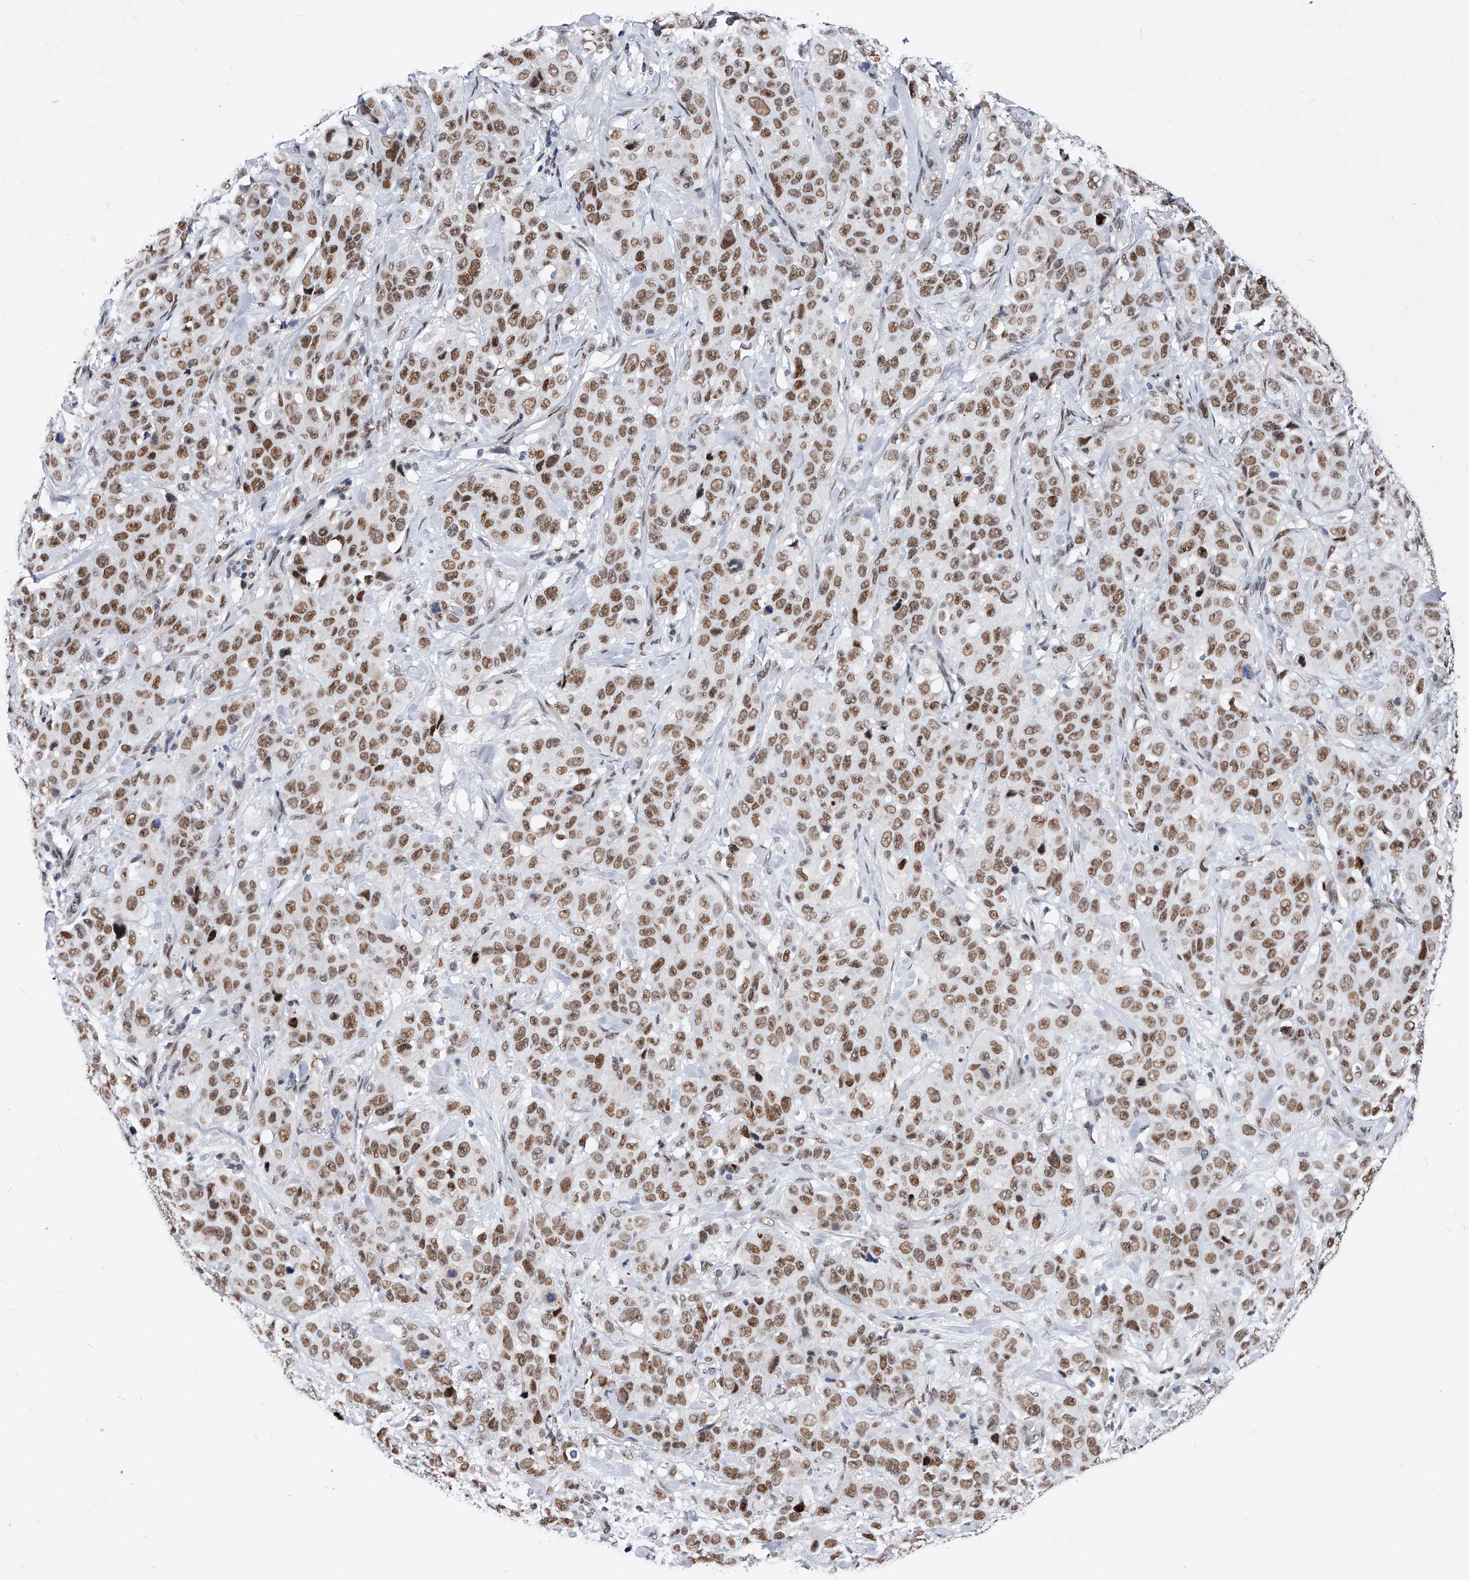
{"staining": {"intensity": "moderate", "quantity": ">75%", "location": "nuclear"}, "tissue": "stomach cancer", "cell_type": "Tumor cells", "image_type": "cancer", "snomed": [{"axis": "morphology", "description": "Adenocarcinoma, NOS"}, {"axis": "topography", "description": "Stomach"}], "caption": "Immunohistochemistry (IHC) of stomach adenocarcinoma reveals medium levels of moderate nuclear staining in approximately >75% of tumor cells. The staining was performed using DAB, with brown indicating positive protein expression. Nuclei are stained blue with hematoxylin.", "gene": "TESK2", "patient": {"sex": "male", "age": 48}}